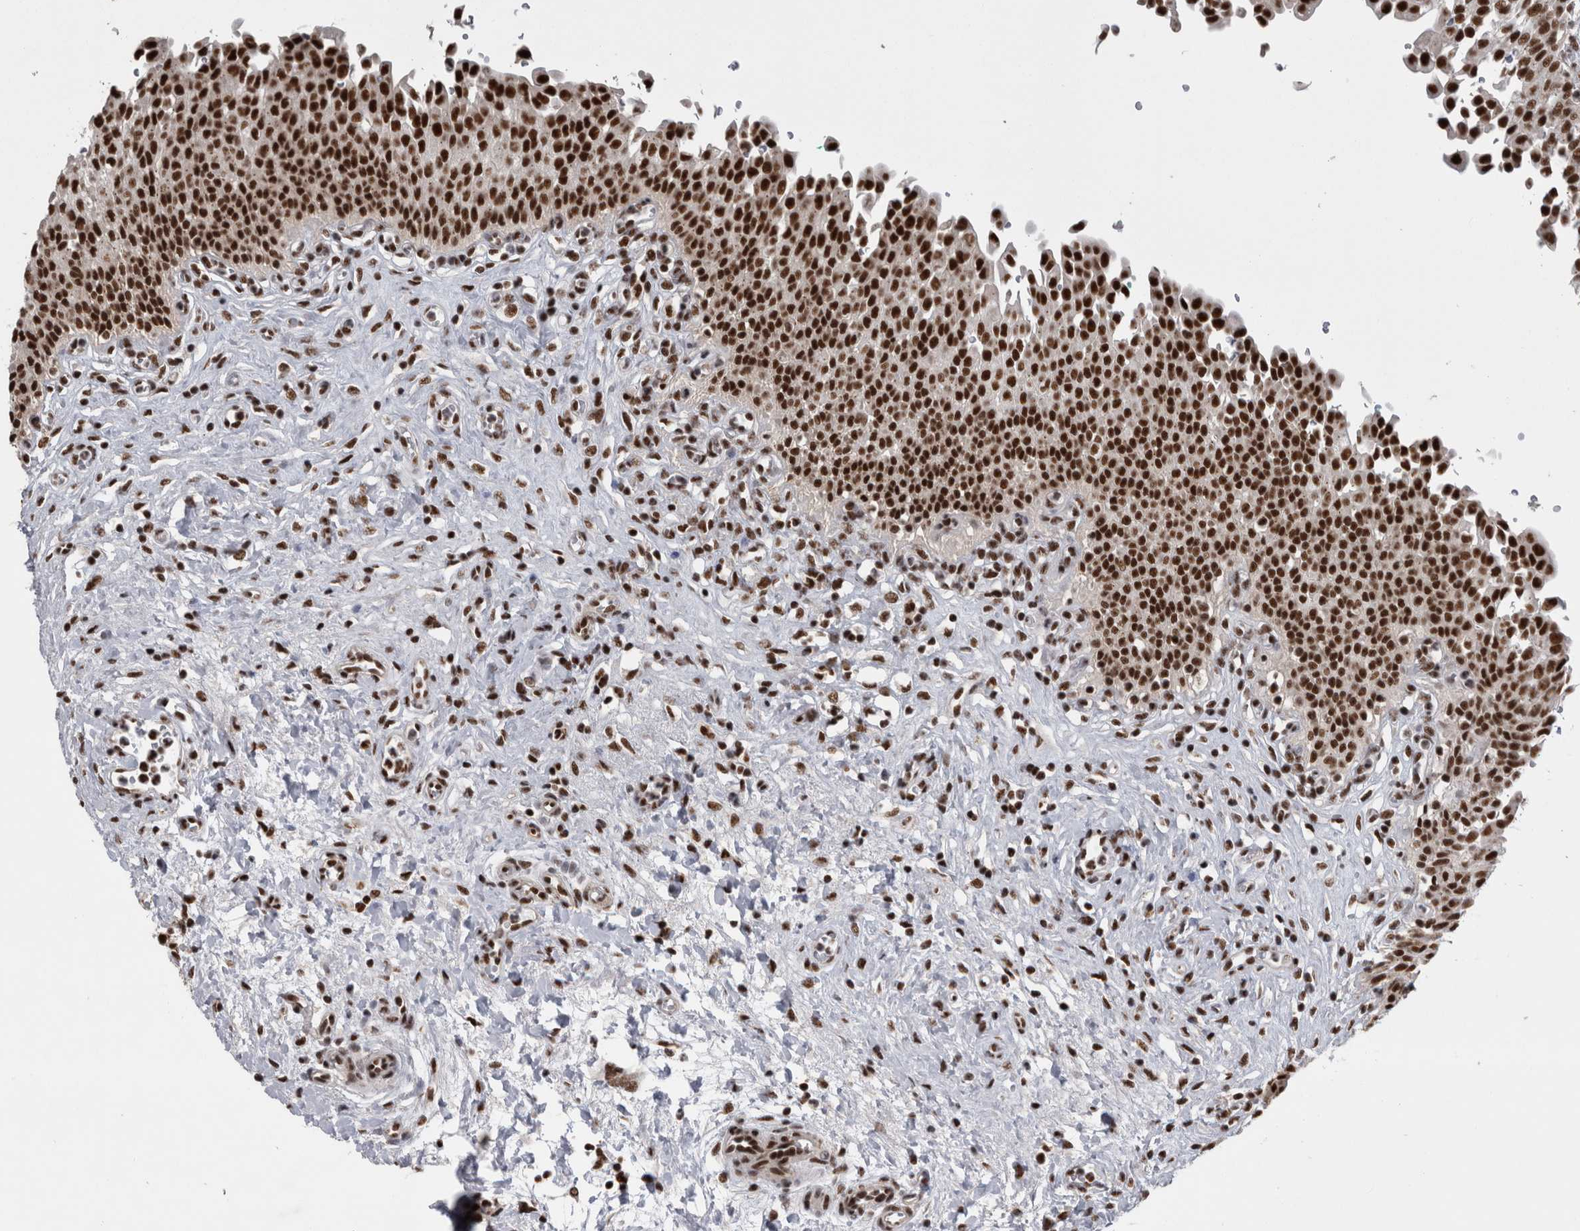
{"staining": {"intensity": "strong", "quantity": ">75%", "location": "nuclear"}, "tissue": "urinary bladder", "cell_type": "Urothelial cells", "image_type": "normal", "snomed": [{"axis": "morphology", "description": "Urothelial carcinoma, High grade"}, {"axis": "topography", "description": "Urinary bladder"}], "caption": "About >75% of urothelial cells in unremarkable human urinary bladder show strong nuclear protein expression as visualized by brown immunohistochemical staining.", "gene": "CDK11A", "patient": {"sex": "male", "age": 46}}